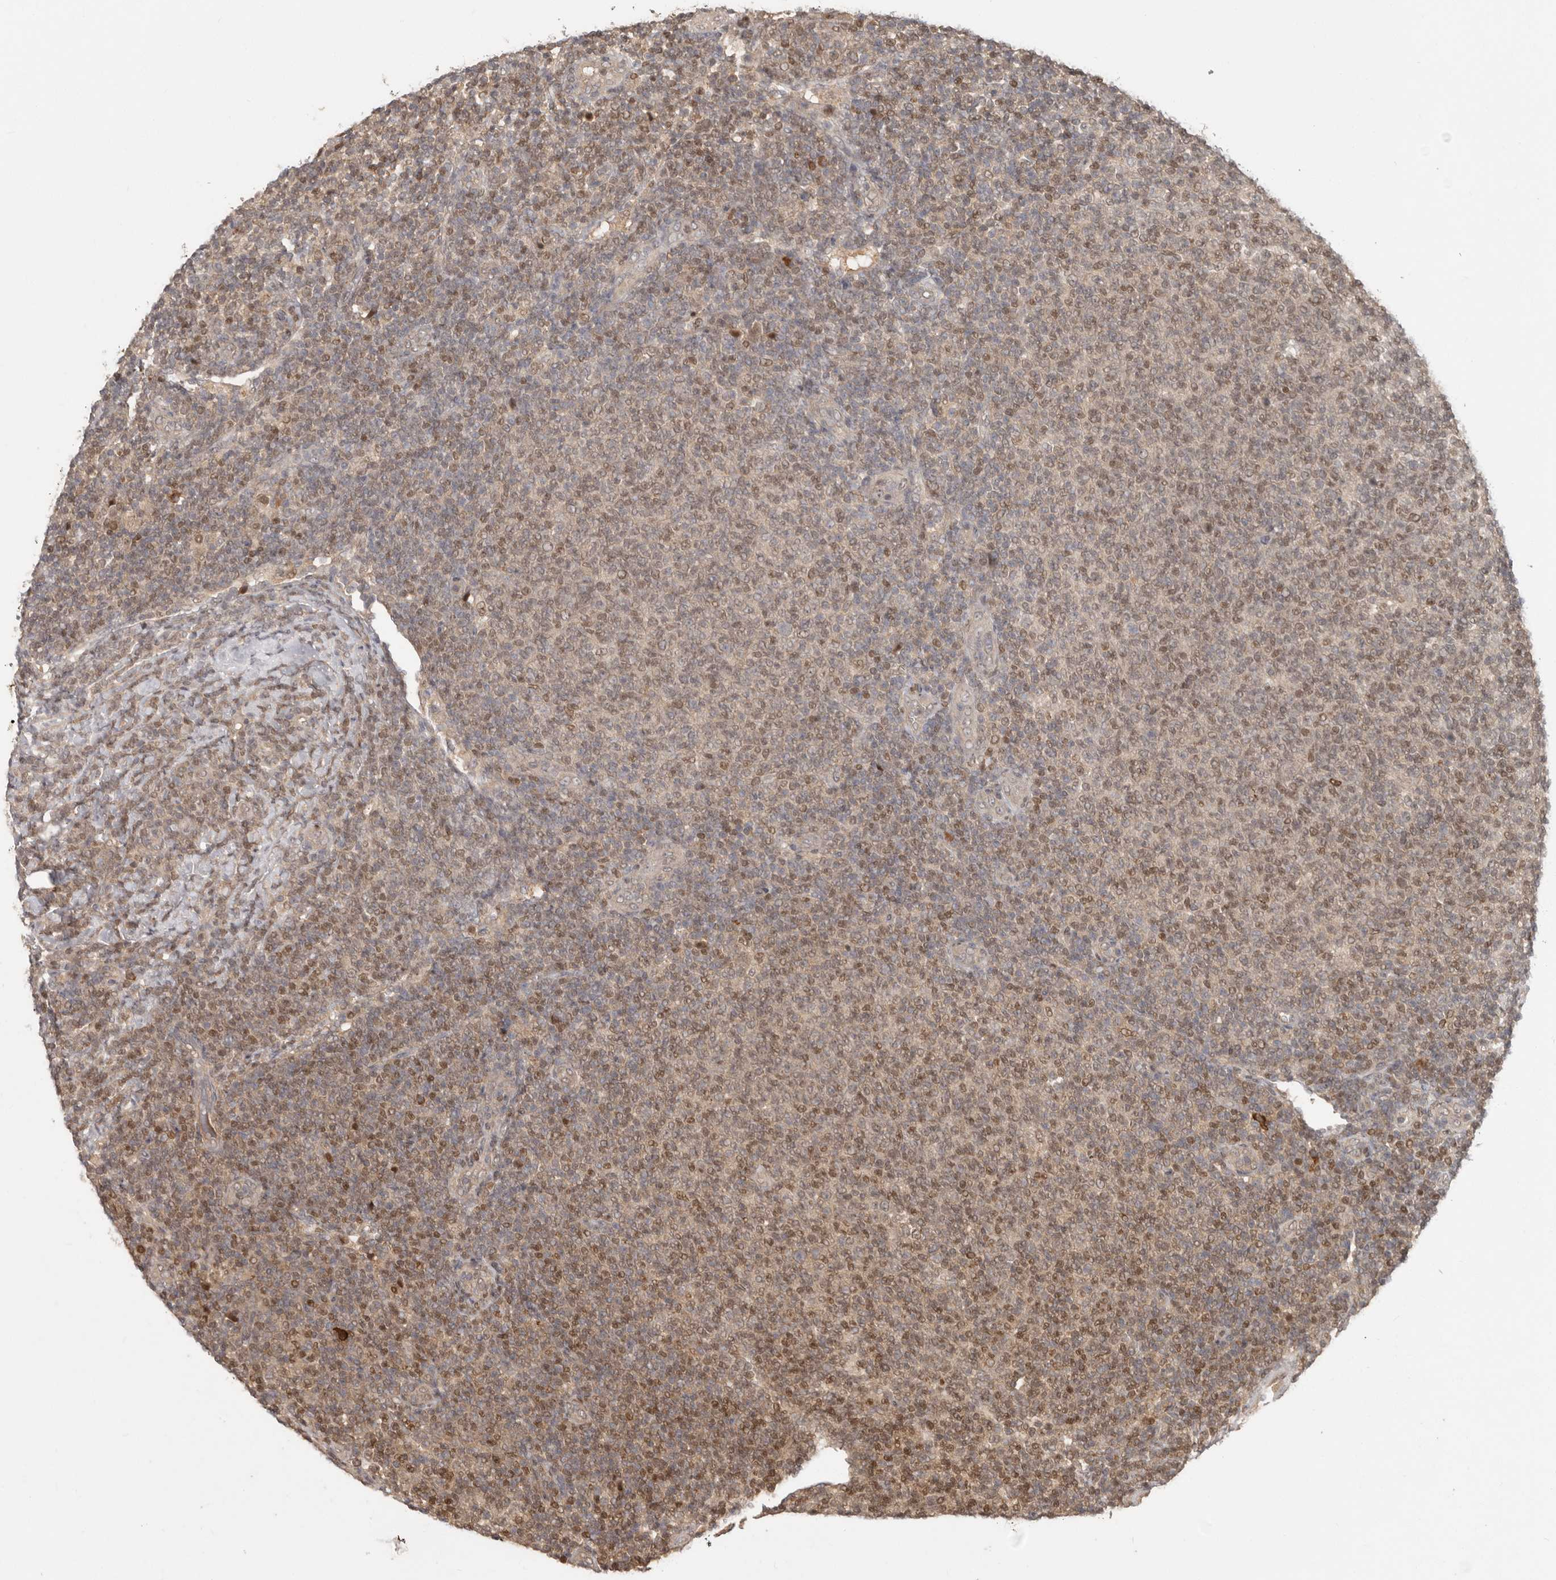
{"staining": {"intensity": "moderate", "quantity": "25%-75%", "location": "nuclear"}, "tissue": "lymphoma", "cell_type": "Tumor cells", "image_type": "cancer", "snomed": [{"axis": "morphology", "description": "Malignant lymphoma, non-Hodgkin's type, Low grade"}, {"axis": "topography", "description": "Lymph node"}], "caption": "This is an image of IHC staining of low-grade malignant lymphoma, non-Hodgkin's type, which shows moderate positivity in the nuclear of tumor cells.", "gene": "PSMA5", "patient": {"sex": "male", "age": 66}}